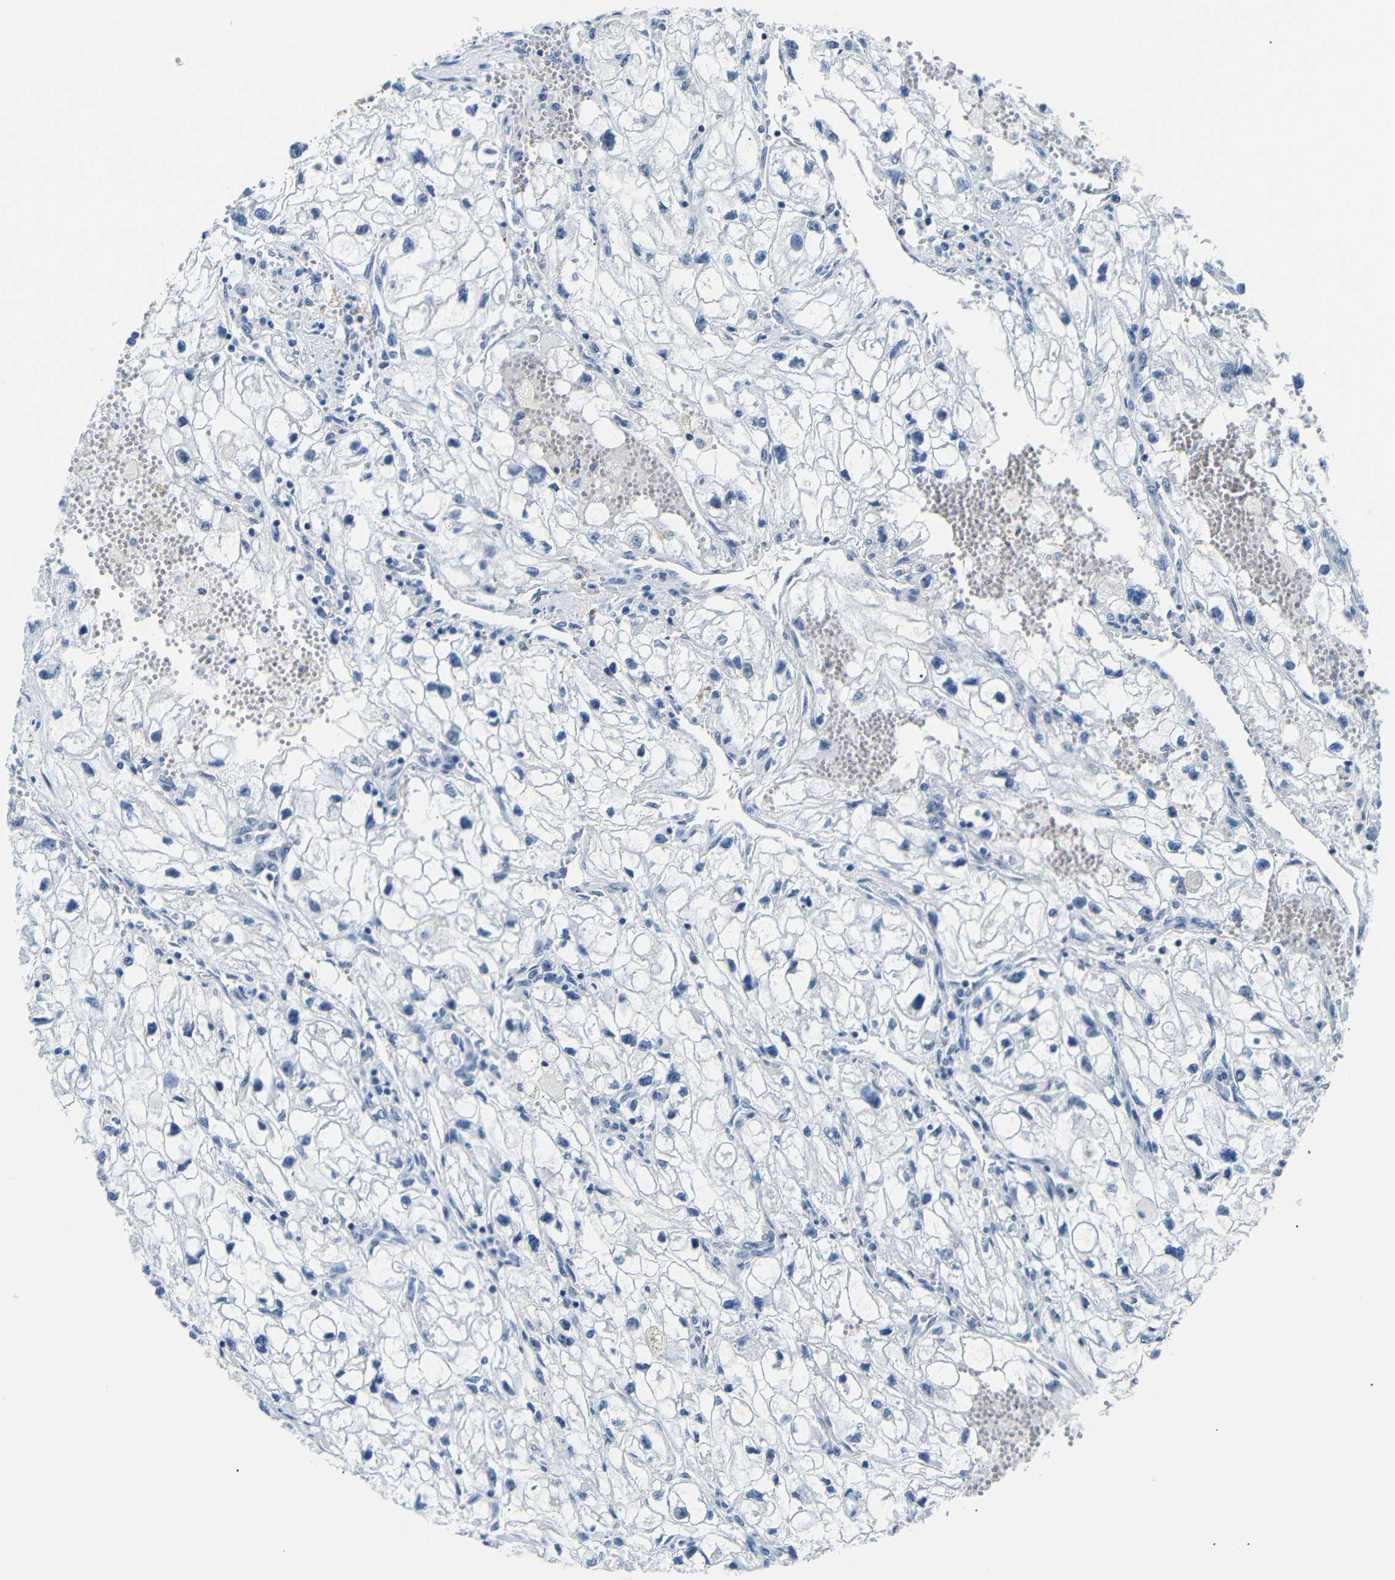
{"staining": {"intensity": "negative", "quantity": "none", "location": "none"}, "tissue": "renal cancer", "cell_type": "Tumor cells", "image_type": "cancer", "snomed": [{"axis": "morphology", "description": "Adenocarcinoma, NOS"}, {"axis": "topography", "description": "Kidney"}], "caption": "A photomicrograph of human renal cancer is negative for staining in tumor cells. The staining is performed using DAB brown chromogen with nuclei counter-stained in using hematoxylin.", "gene": "TAFA1", "patient": {"sex": "female", "age": 70}}